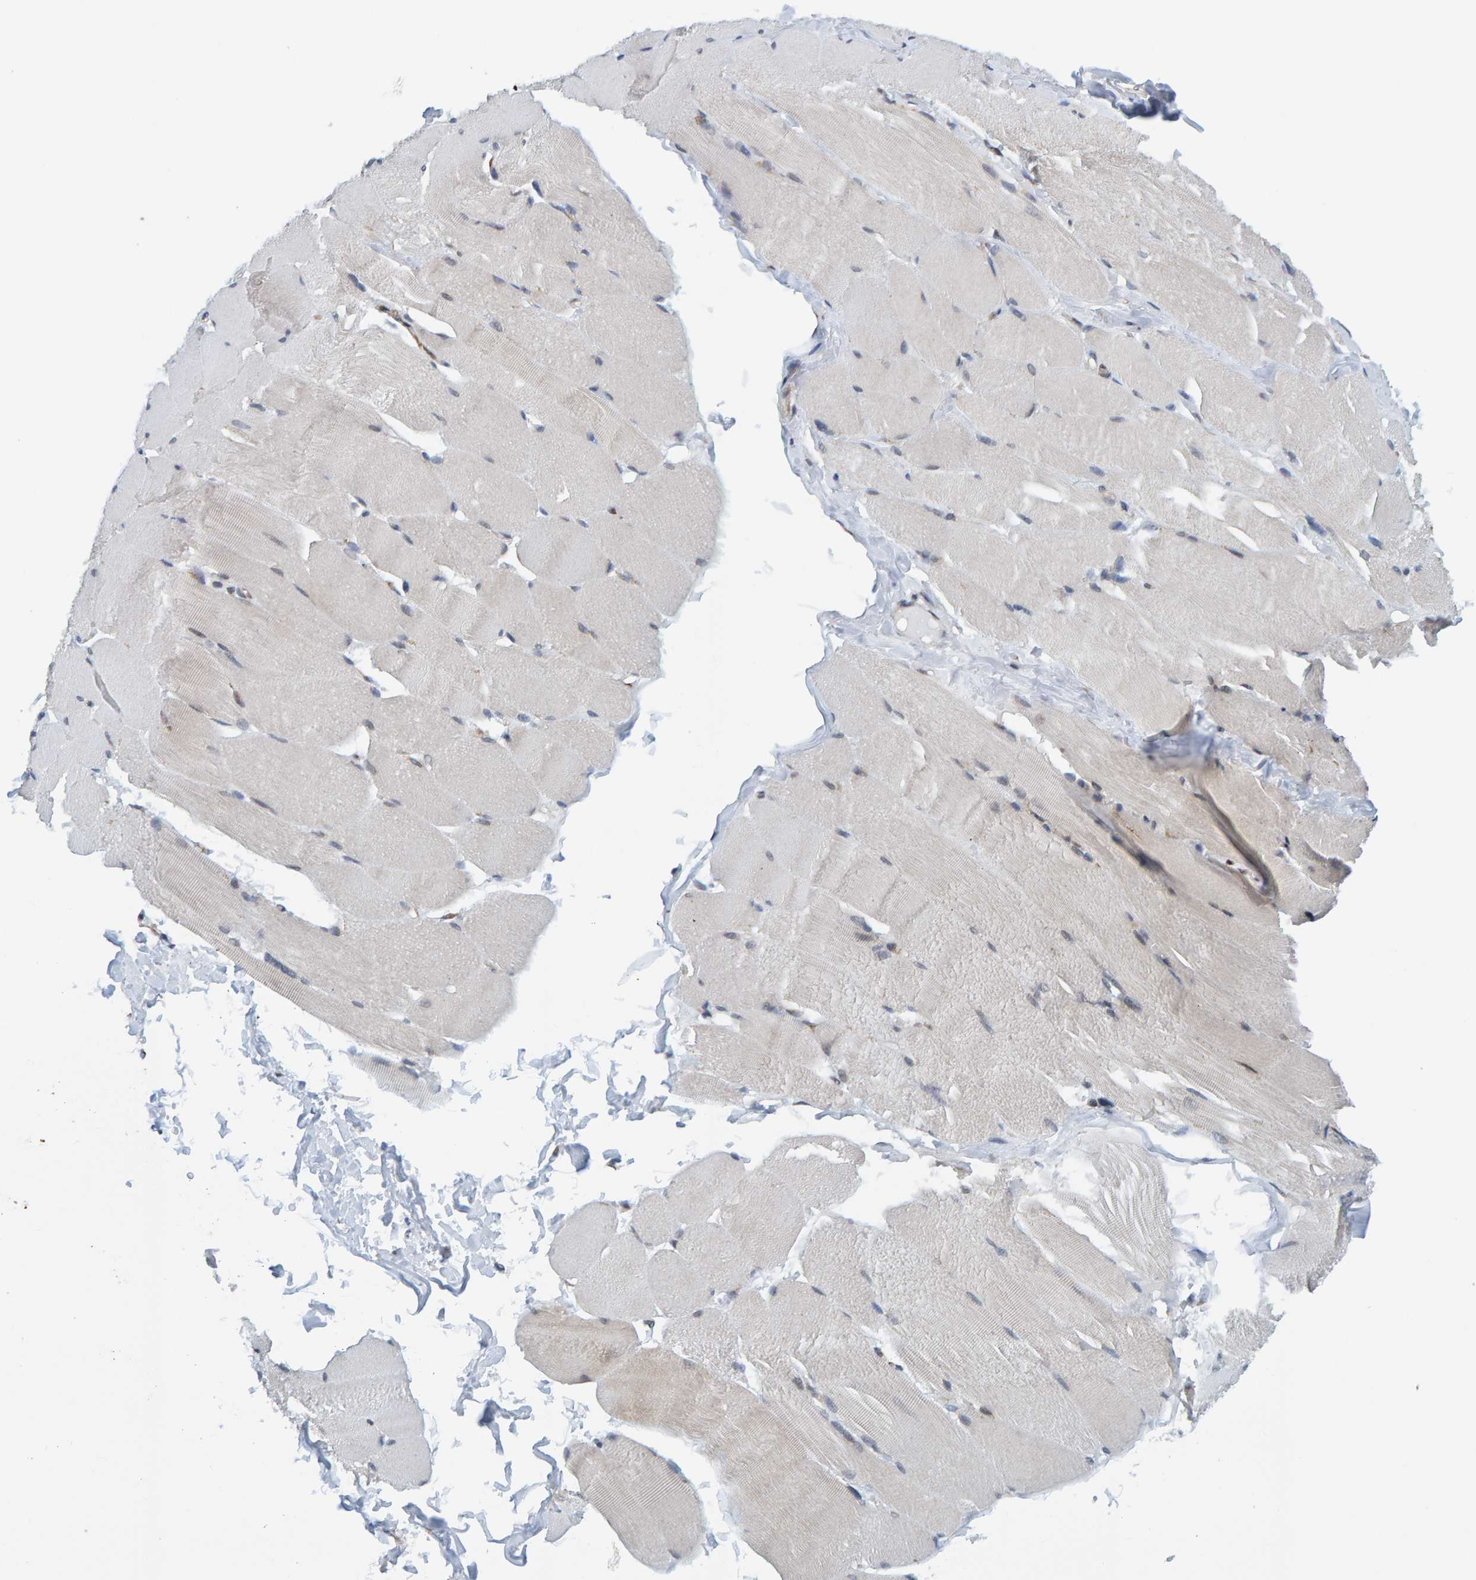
{"staining": {"intensity": "weak", "quantity": "<25%", "location": "cytoplasmic/membranous"}, "tissue": "skeletal muscle", "cell_type": "Myocytes", "image_type": "normal", "snomed": [{"axis": "morphology", "description": "Normal tissue, NOS"}, {"axis": "topography", "description": "Skin"}, {"axis": "topography", "description": "Skeletal muscle"}], "caption": "Histopathology image shows no protein expression in myocytes of normal skeletal muscle.", "gene": "SCRN2", "patient": {"sex": "male", "age": 83}}